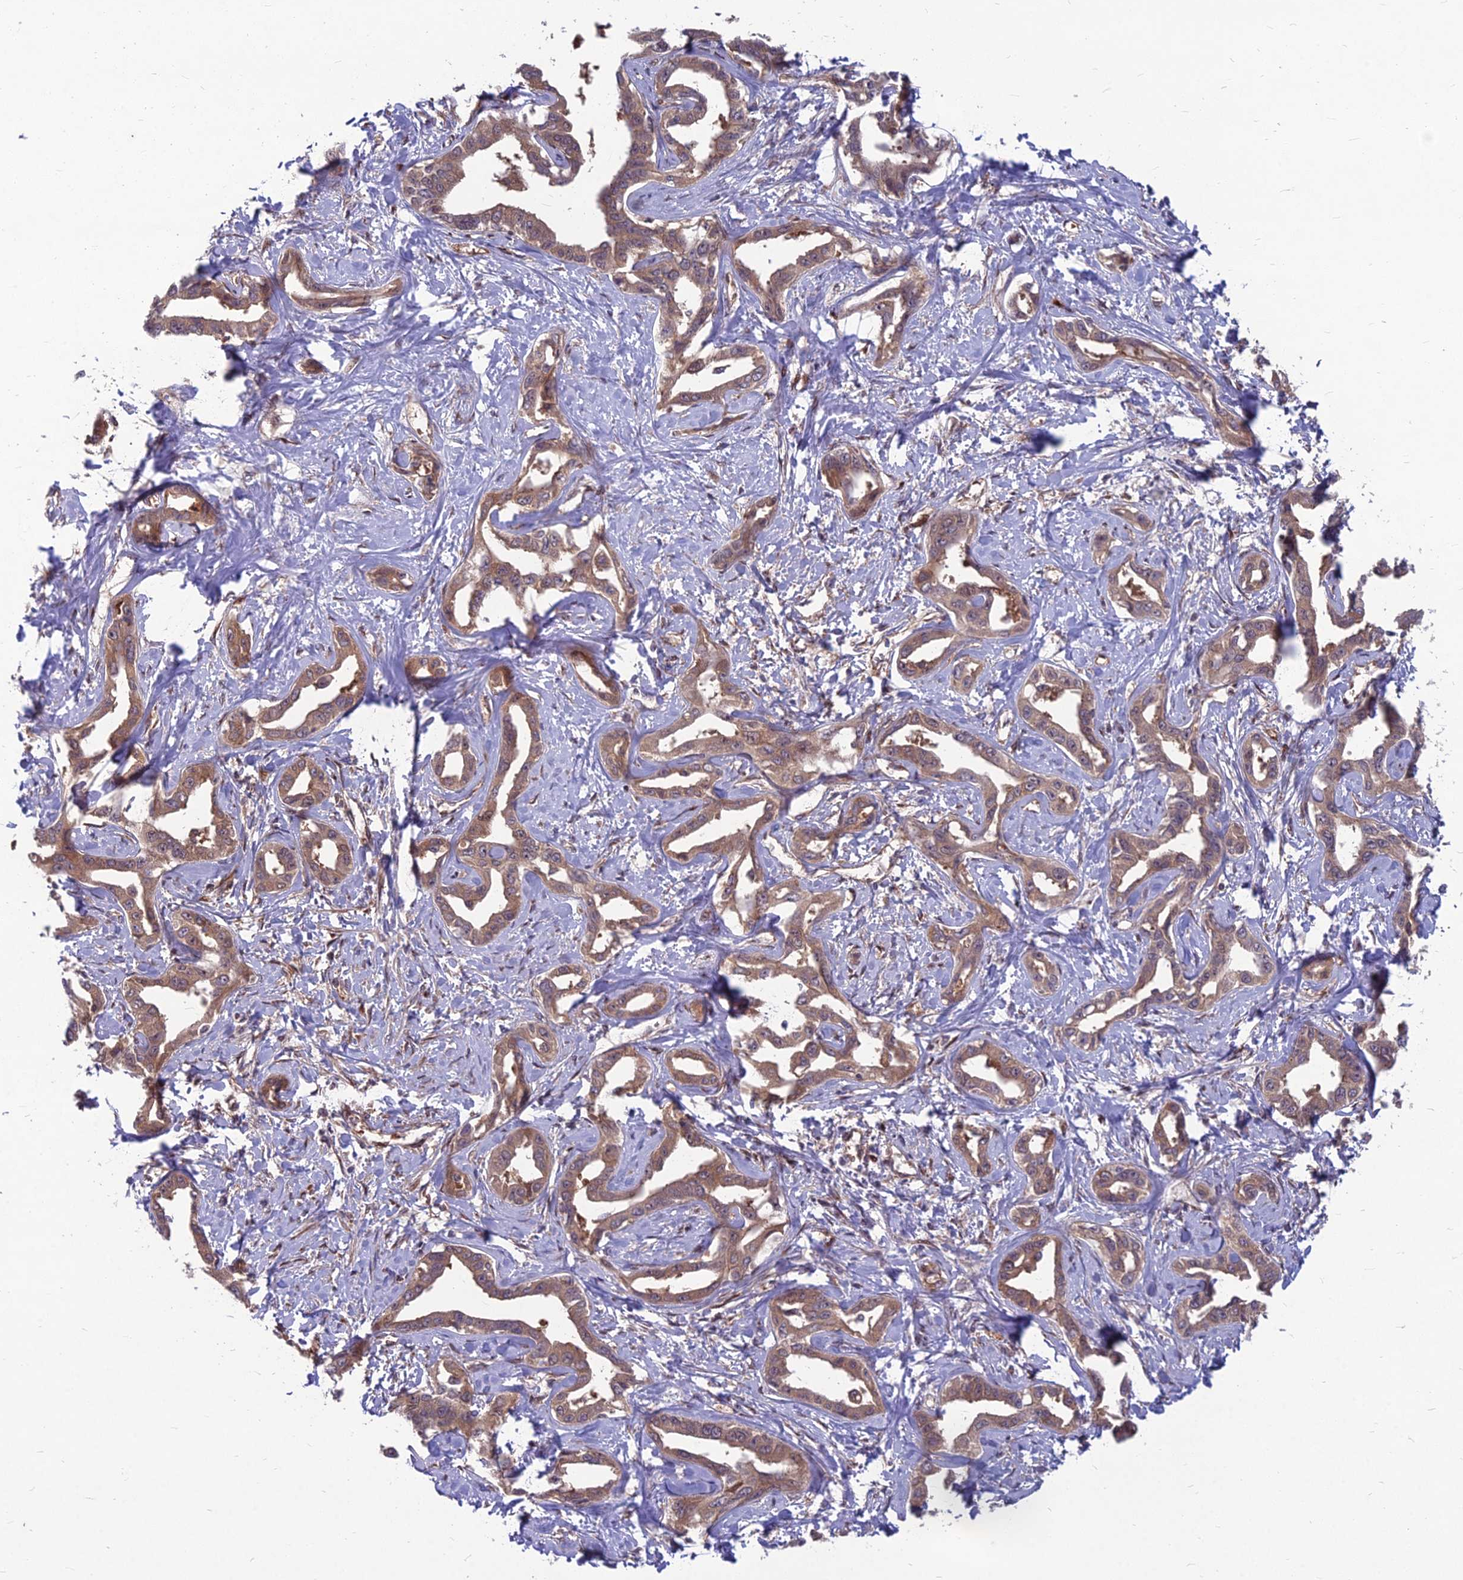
{"staining": {"intensity": "moderate", "quantity": ">75%", "location": "cytoplasmic/membranous"}, "tissue": "liver cancer", "cell_type": "Tumor cells", "image_type": "cancer", "snomed": [{"axis": "morphology", "description": "Cholangiocarcinoma"}, {"axis": "topography", "description": "Liver"}], "caption": "DAB (3,3'-diaminobenzidine) immunohistochemical staining of human liver cancer (cholangiocarcinoma) reveals moderate cytoplasmic/membranous protein positivity in about >75% of tumor cells.", "gene": "MFSD8", "patient": {"sex": "male", "age": 59}}